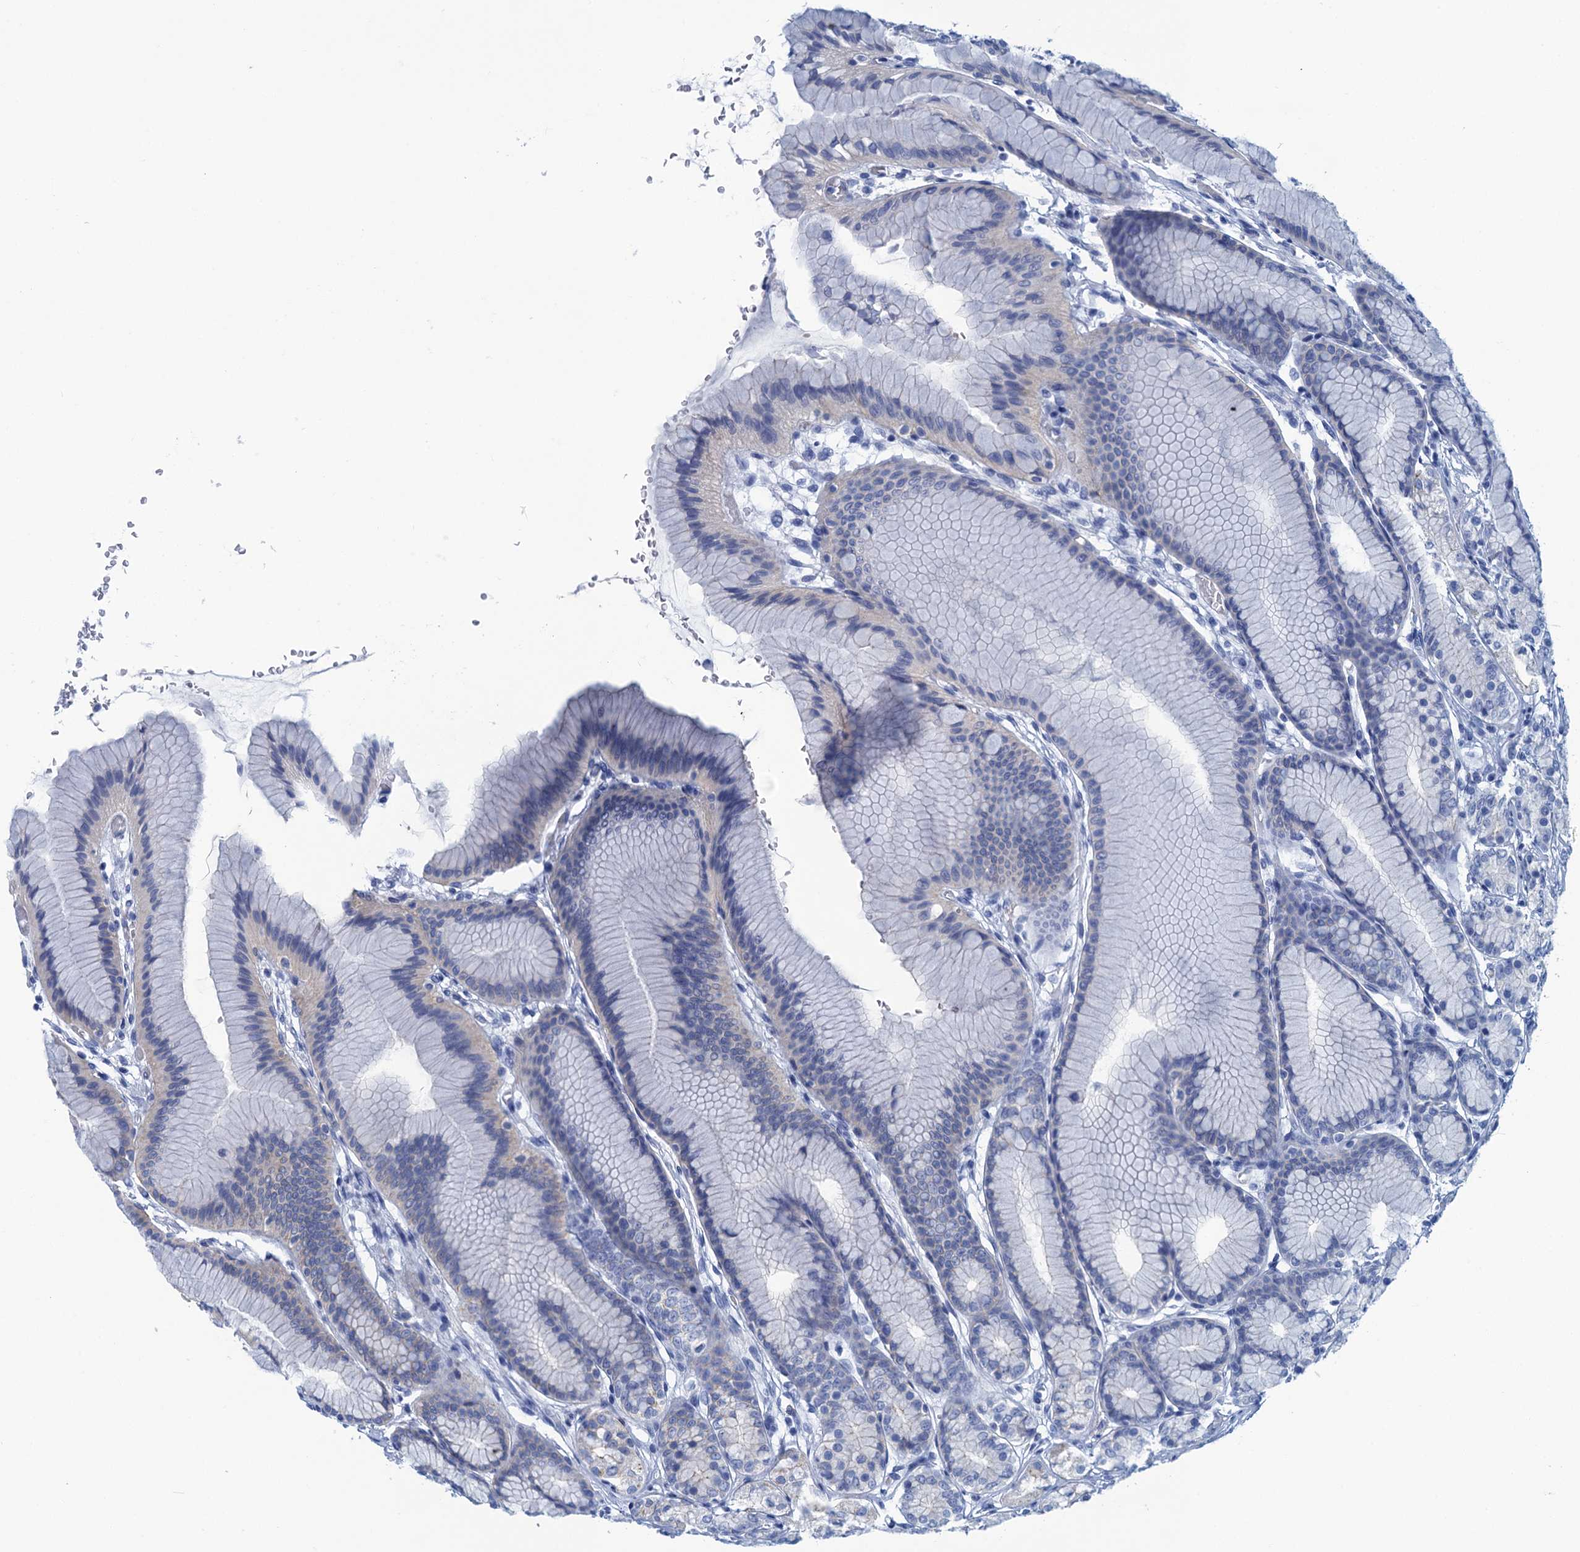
{"staining": {"intensity": "weak", "quantity": "<25%", "location": "cytoplasmic/membranous"}, "tissue": "stomach", "cell_type": "Glandular cells", "image_type": "normal", "snomed": [{"axis": "morphology", "description": "Normal tissue, NOS"}, {"axis": "morphology", "description": "Adenocarcinoma, NOS"}, {"axis": "morphology", "description": "Adenocarcinoma, High grade"}, {"axis": "topography", "description": "Stomach, upper"}, {"axis": "topography", "description": "Stomach"}], "caption": "DAB immunohistochemical staining of unremarkable stomach displays no significant staining in glandular cells.", "gene": "CALML5", "patient": {"sex": "female", "age": 65}}